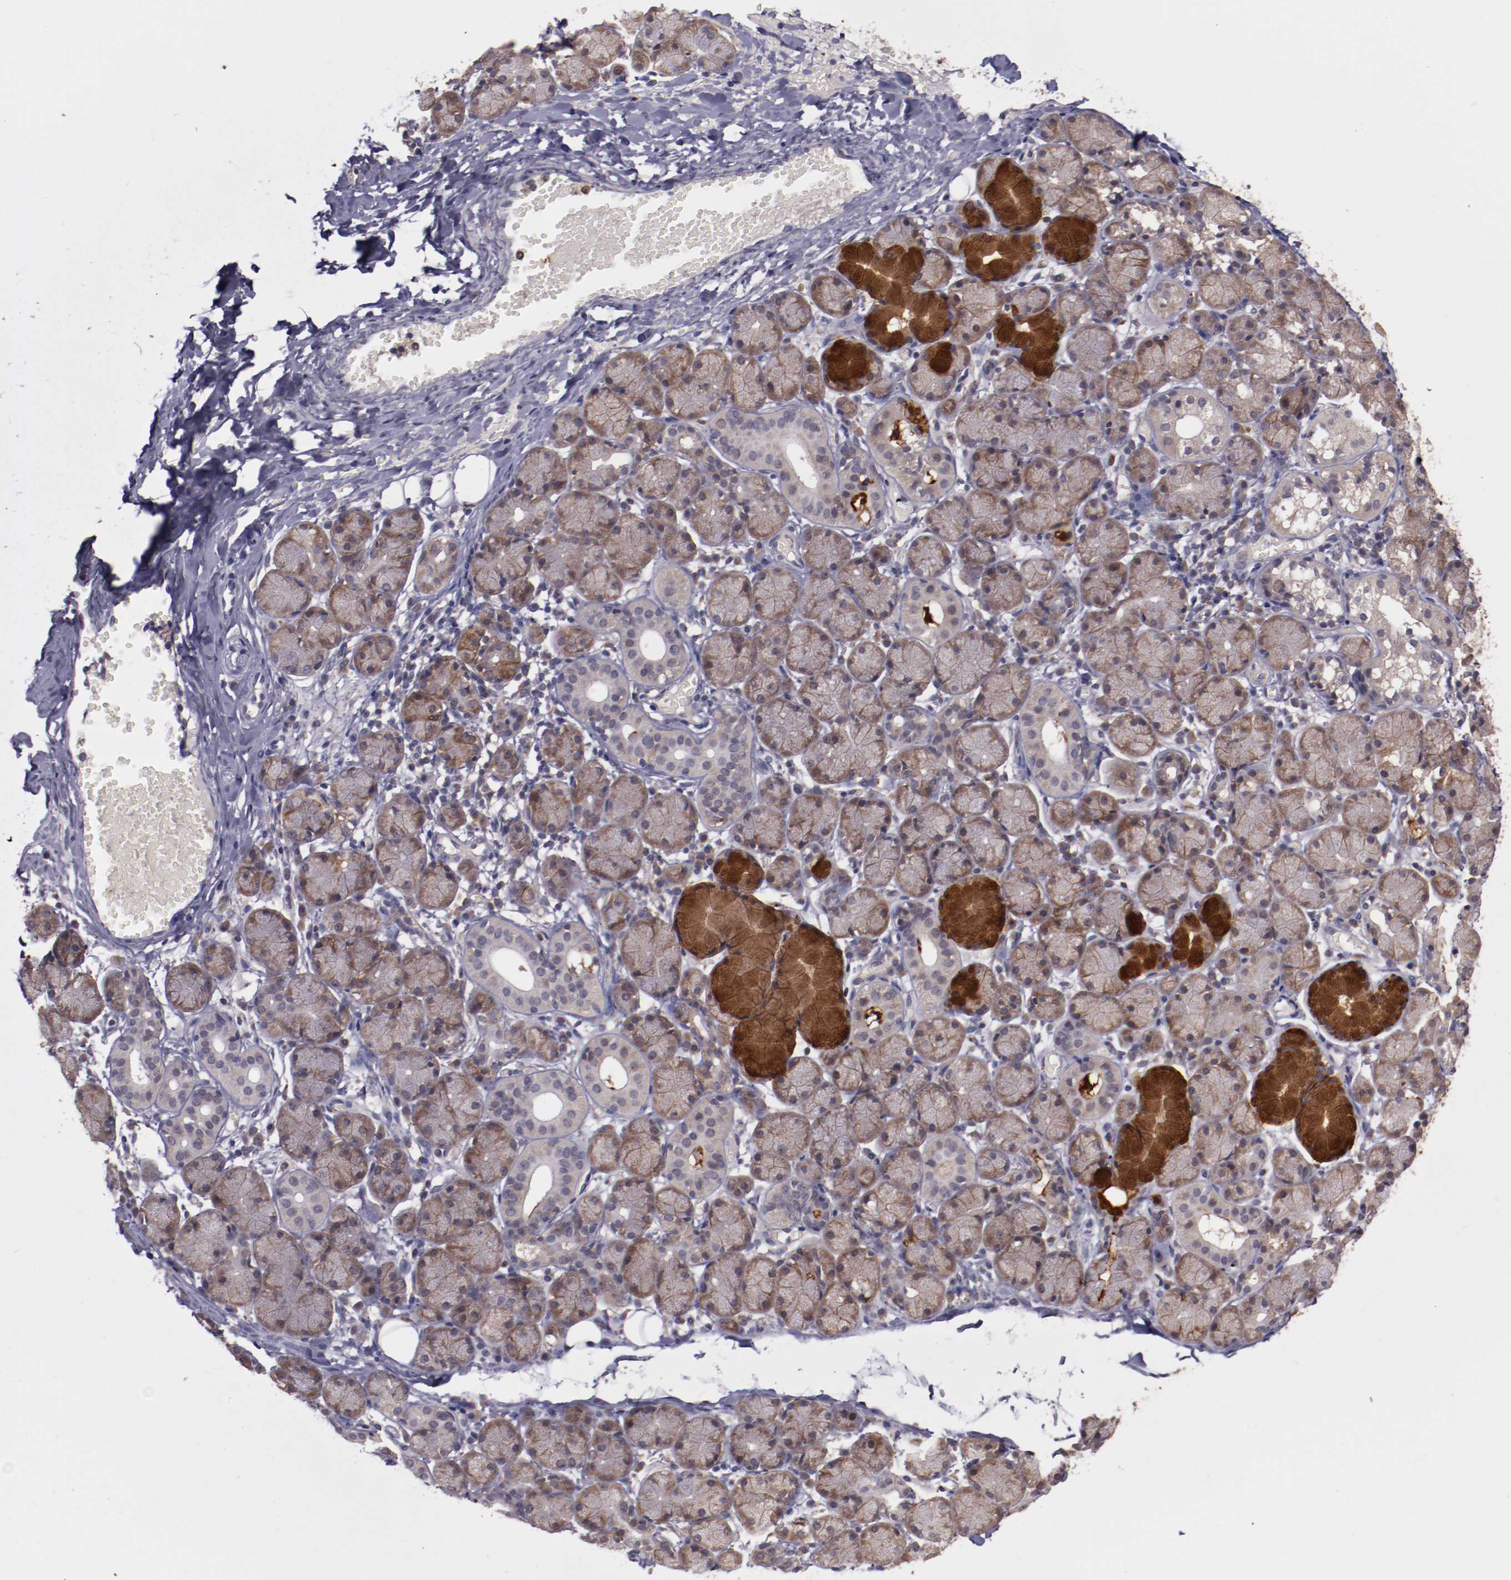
{"staining": {"intensity": "strong", "quantity": "<25%", "location": "cytoplasmic/membranous"}, "tissue": "salivary gland", "cell_type": "Glandular cells", "image_type": "normal", "snomed": [{"axis": "morphology", "description": "Normal tissue, NOS"}, {"axis": "topography", "description": "Salivary gland"}], "caption": "Immunohistochemical staining of benign human salivary gland reveals medium levels of strong cytoplasmic/membranous expression in approximately <25% of glandular cells.", "gene": "FTSJ1", "patient": {"sex": "female", "age": 24}}